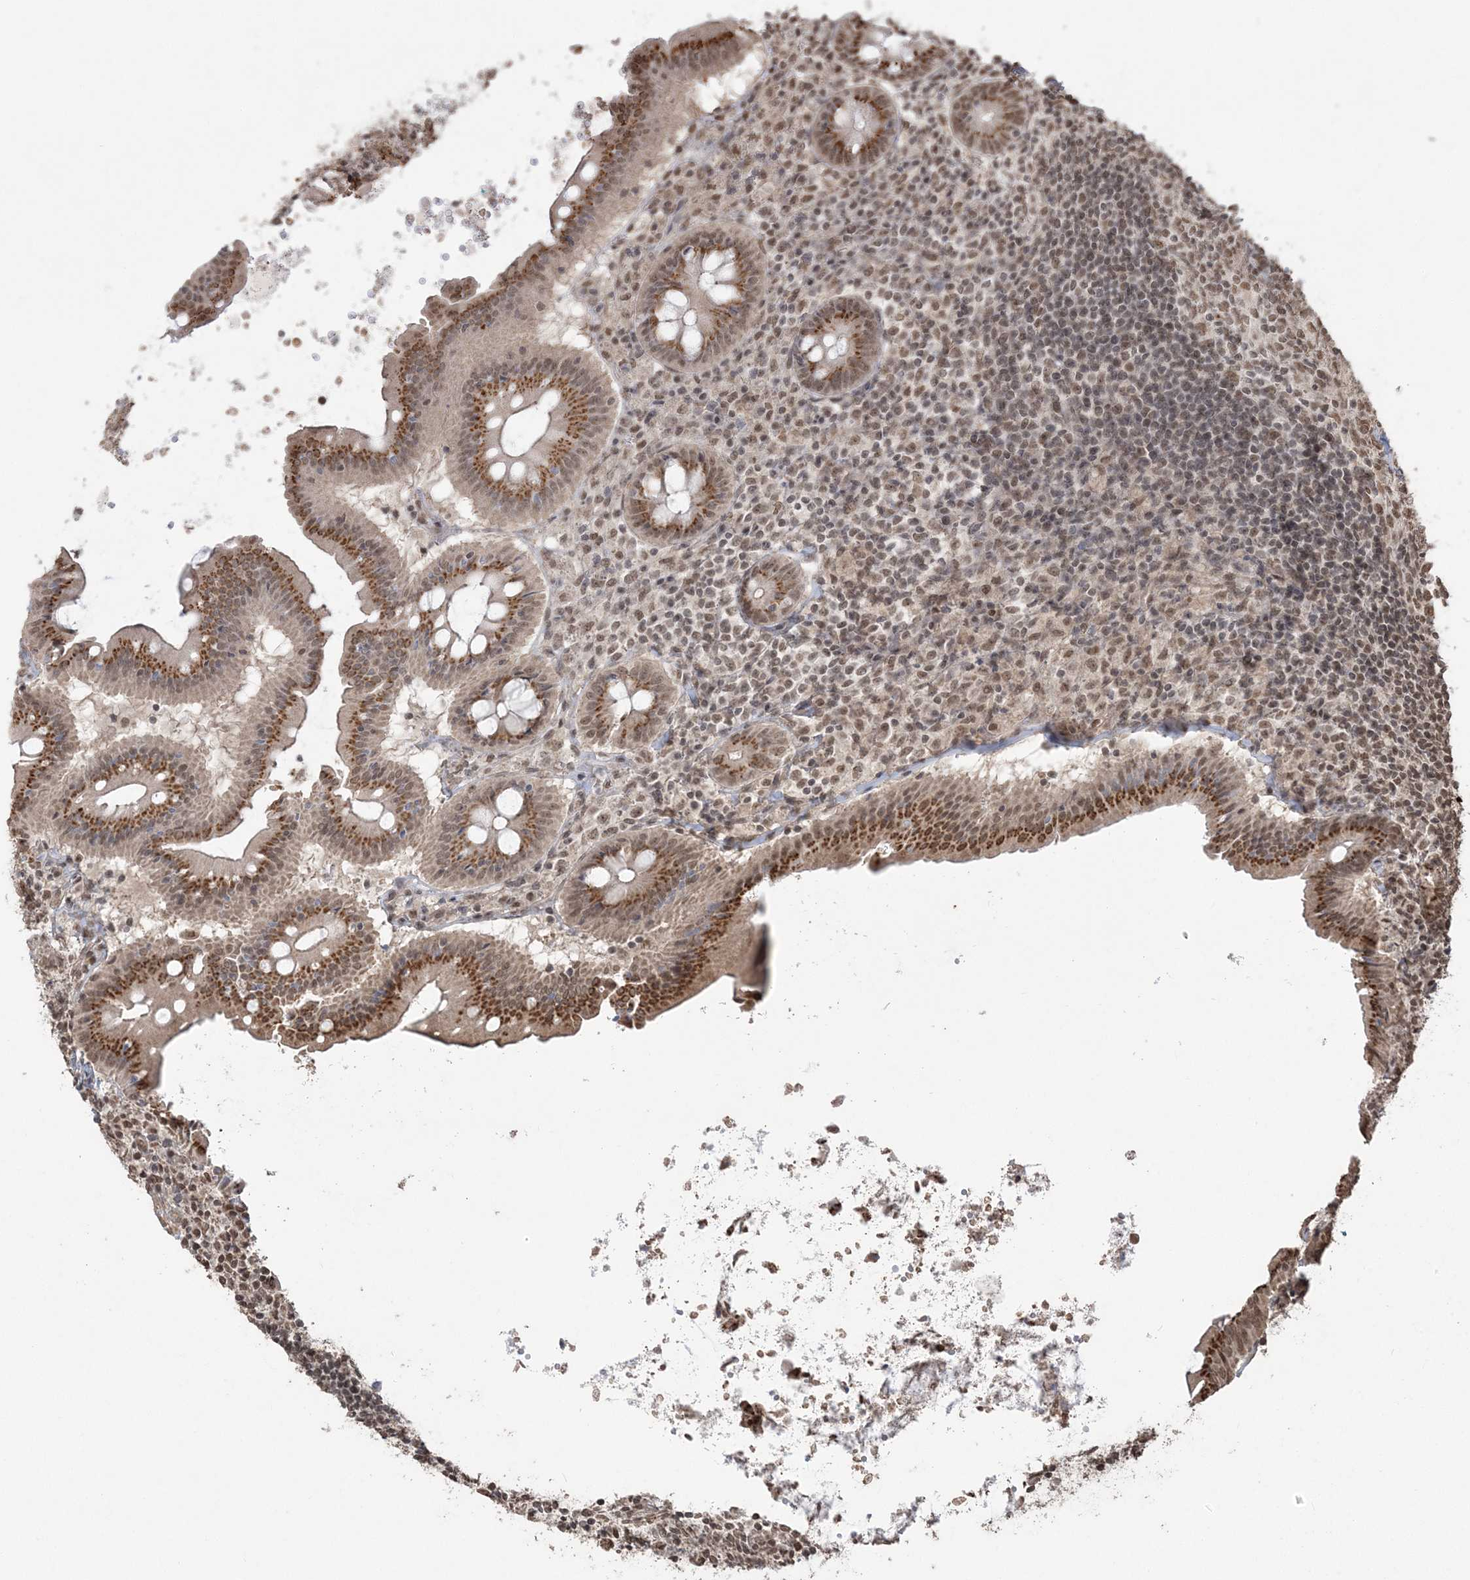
{"staining": {"intensity": "strong", "quantity": ">75%", "location": "cytoplasmic/membranous,nuclear"}, "tissue": "appendix", "cell_type": "Glandular cells", "image_type": "normal", "snomed": [{"axis": "morphology", "description": "Normal tissue, NOS"}, {"axis": "topography", "description": "Appendix"}], "caption": "Protein analysis of normal appendix exhibits strong cytoplasmic/membranous,nuclear staining in about >75% of glandular cells.", "gene": "ZNF839", "patient": {"sex": "female", "age": 54}}